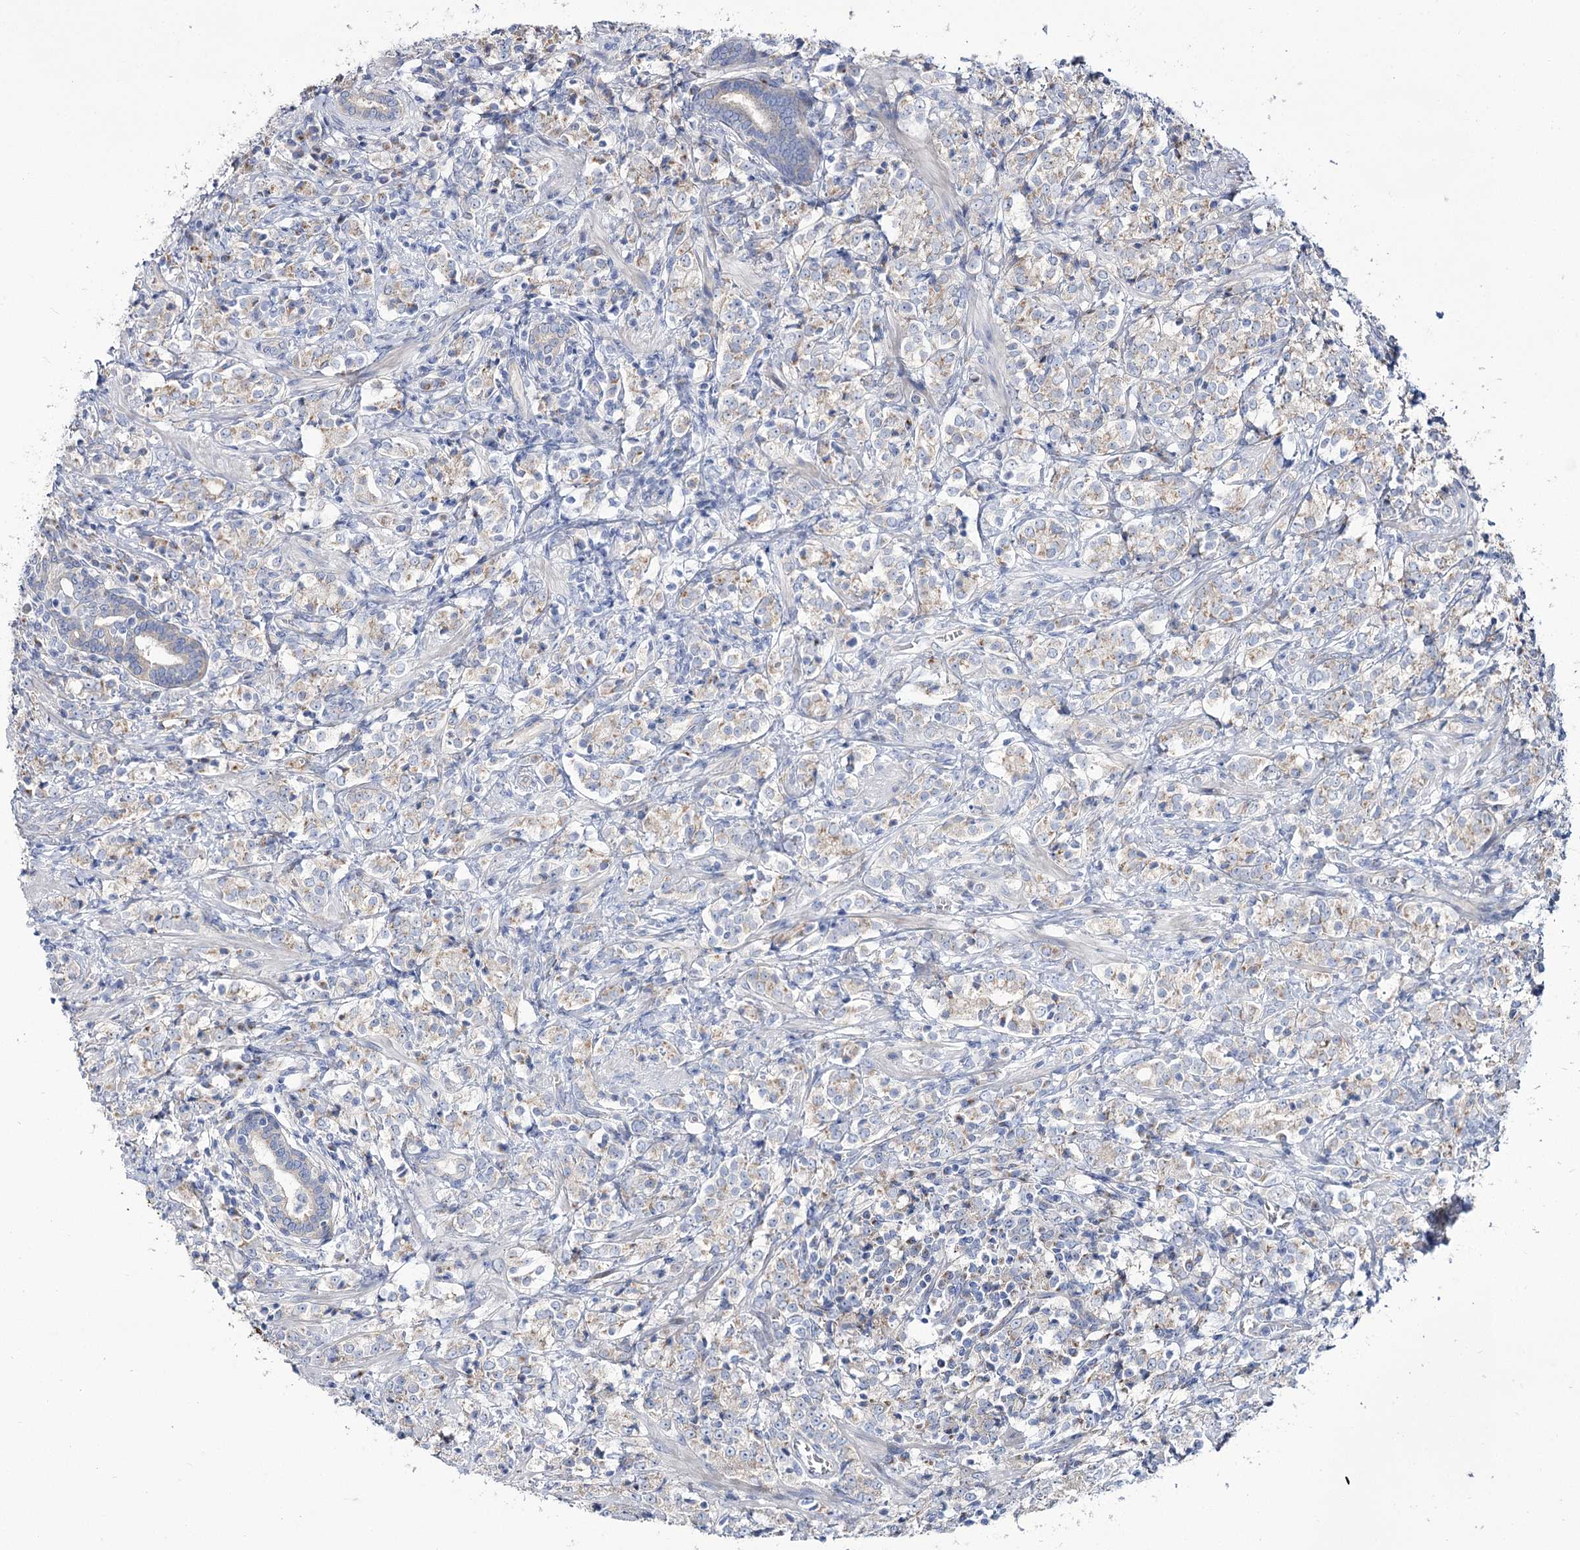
{"staining": {"intensity": "weak", "quantity": "<25%", "location": "cytoplasmic/membranous"}, "tissue": "prostate cancer", "cell_type": "Tumor cells", "image_type": "cancer", "snomed": [{"axis": "morphology", "description": "Adenocarcinoma, High grade"}, {"axis": "topography", "description": "Prostate"}], "caption": "Tumor cells are negative for protein expression in human adenocarcinoma (high-grade) (prostate).", "gene": "SUOX", "patient": {"sex": "male", "age": 69}}